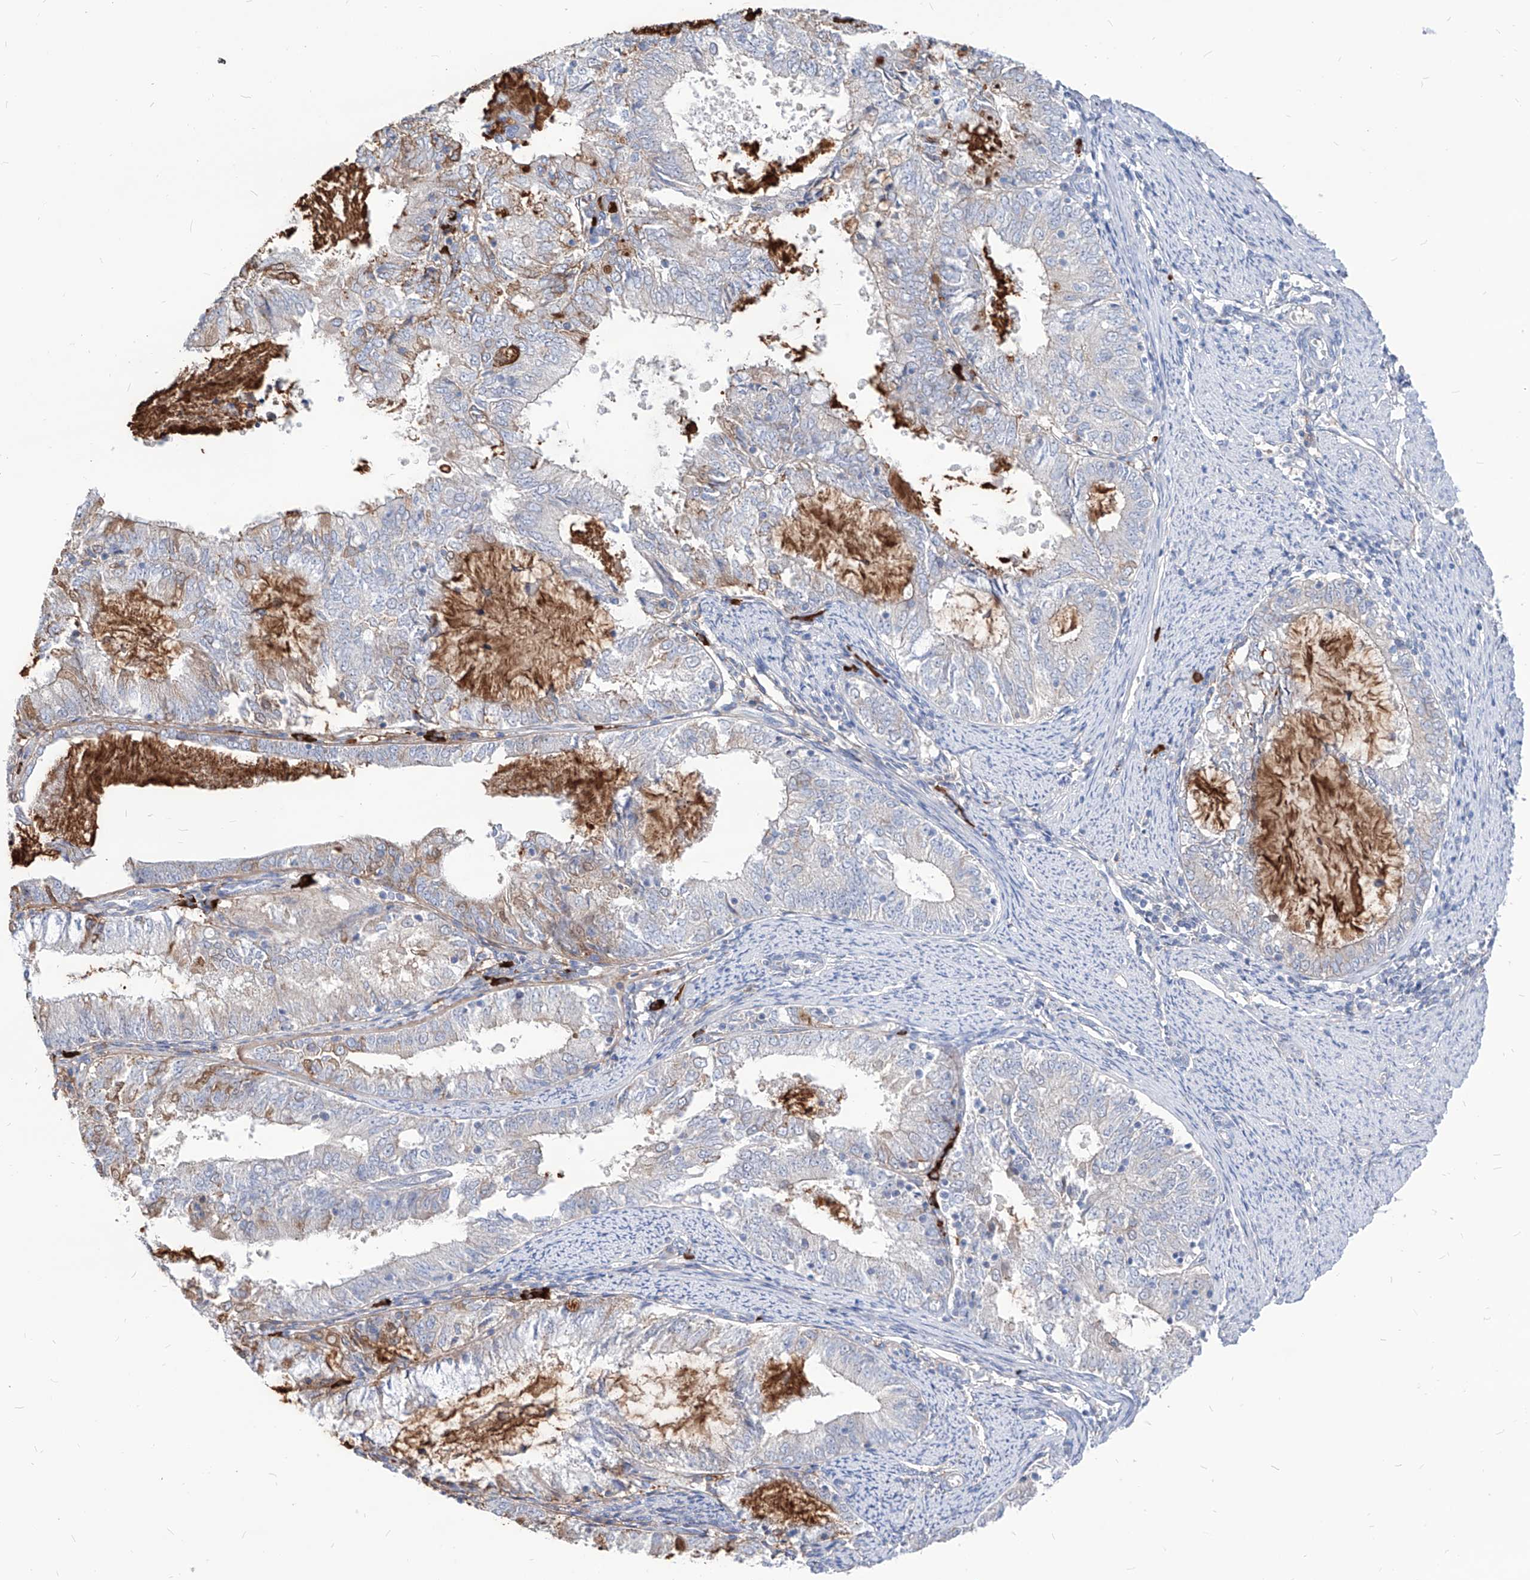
{"staining": {"intensity": "moderate", "quantity": "<25%", "location": "cytoplasmic/membranous"}, "tissue": "endometrial cancer", "cell_type": "Tumor cells", "image_type": "cancer", "snomed": [{"axis": "morphology", "description": "Adenocarcinoma, NOS"}, {"axis": "topography", "description": "Endometrium"}], "caption": "Immunohistochemical staining of human endometrial cancer (adenocarcinoma) exhibits moderate cytoplasmic/membranous protein expression in about <25% of tumor cells.", "gene": "AKAP10", "patient": {"sex": "female", "age": 57}}